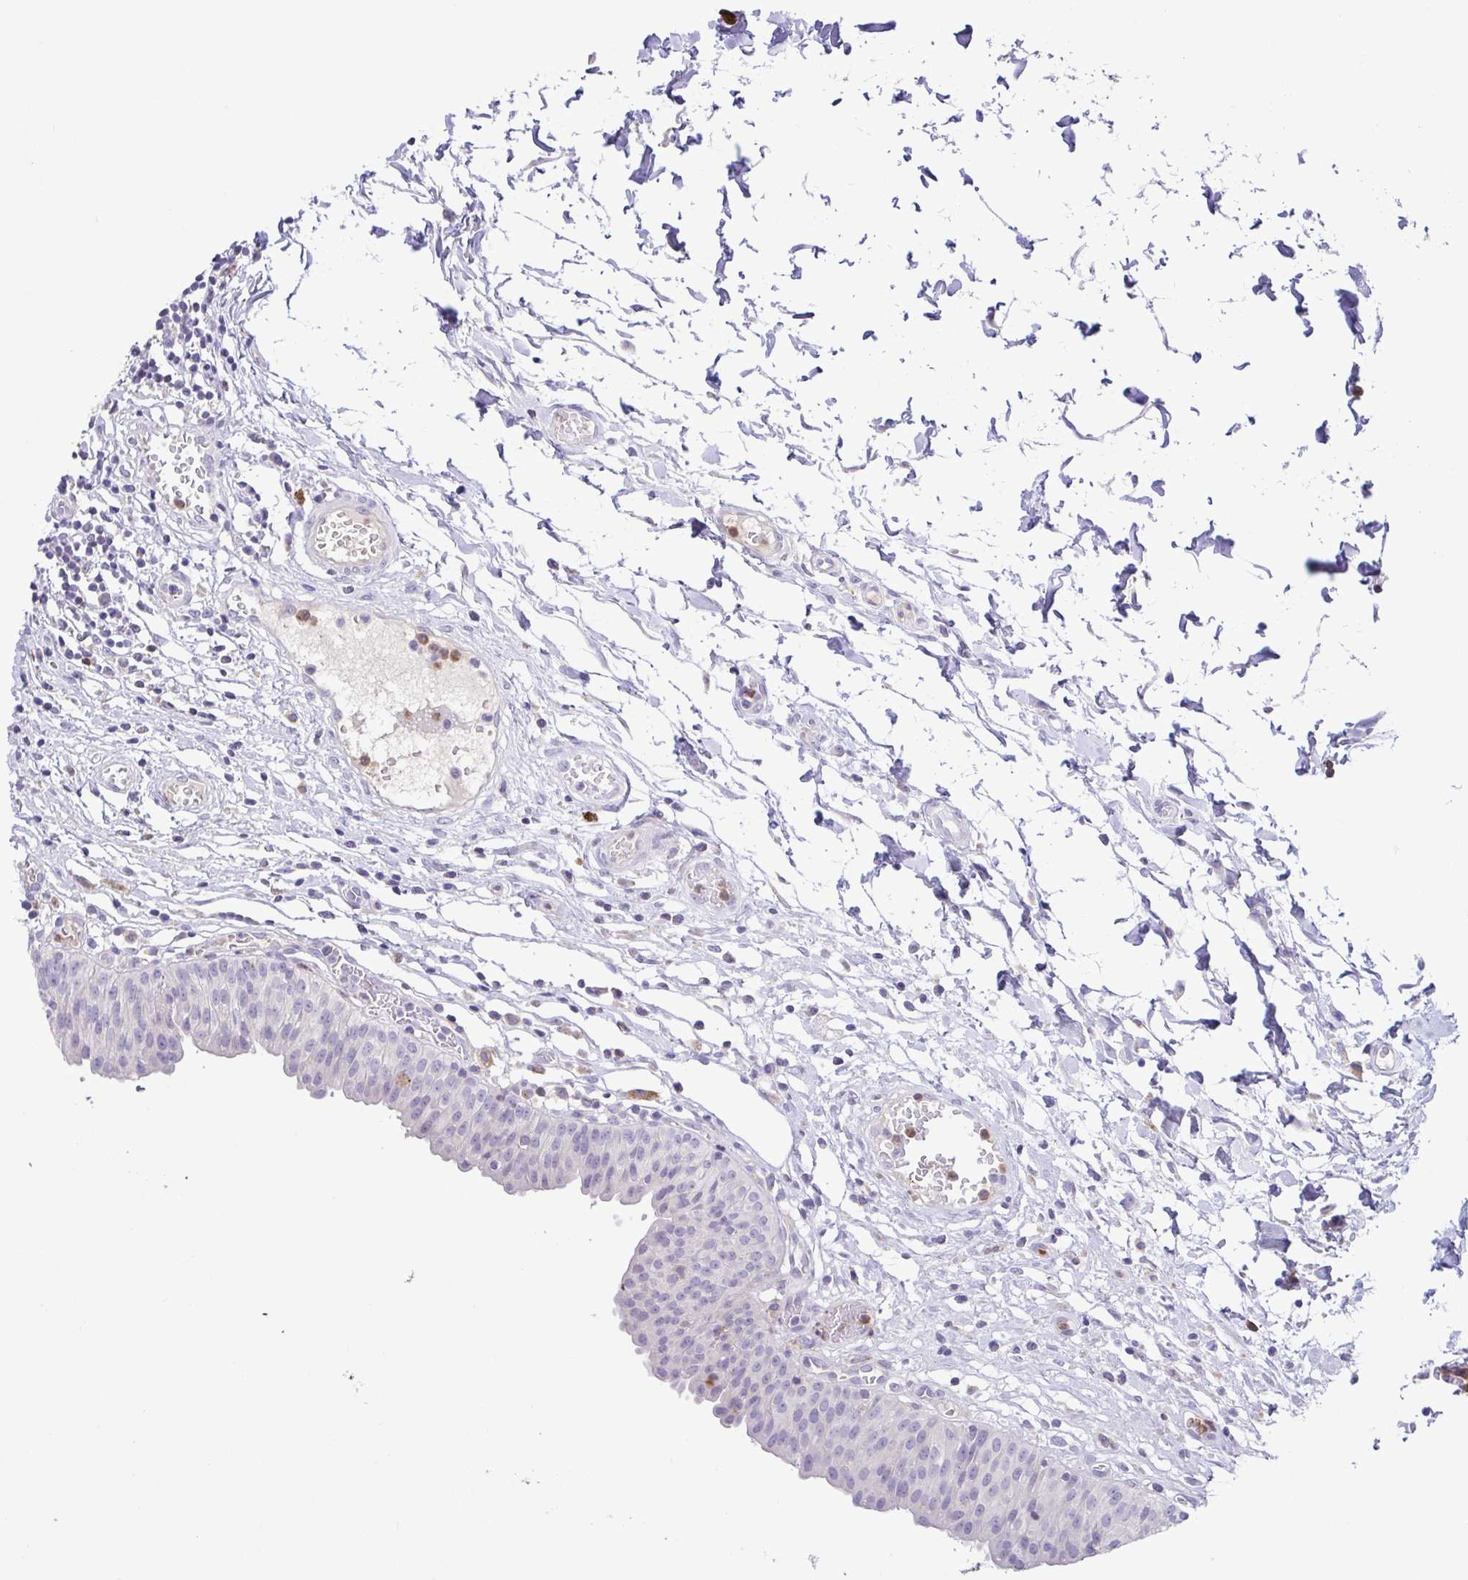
{"staining": {"intensity": "negative", "quantity": "none", "location": "none"}, "tissue": "urinary bladder", "cell_type": "Urothelial cells", "image_type": "normal", "snomed": [{"axis": "morphology", "description": "Normal tissue, NOS"}, {"axis": "topography", "description": "Urinary bladder"}], "caption": "The micrograph exhibits no significant expression in urothelial cells of urinary bladder. (DAB immunohistochemistry, high magnification).", "gene": "PGLYRP1", "patient": {"sex": "male", "age": 64}}